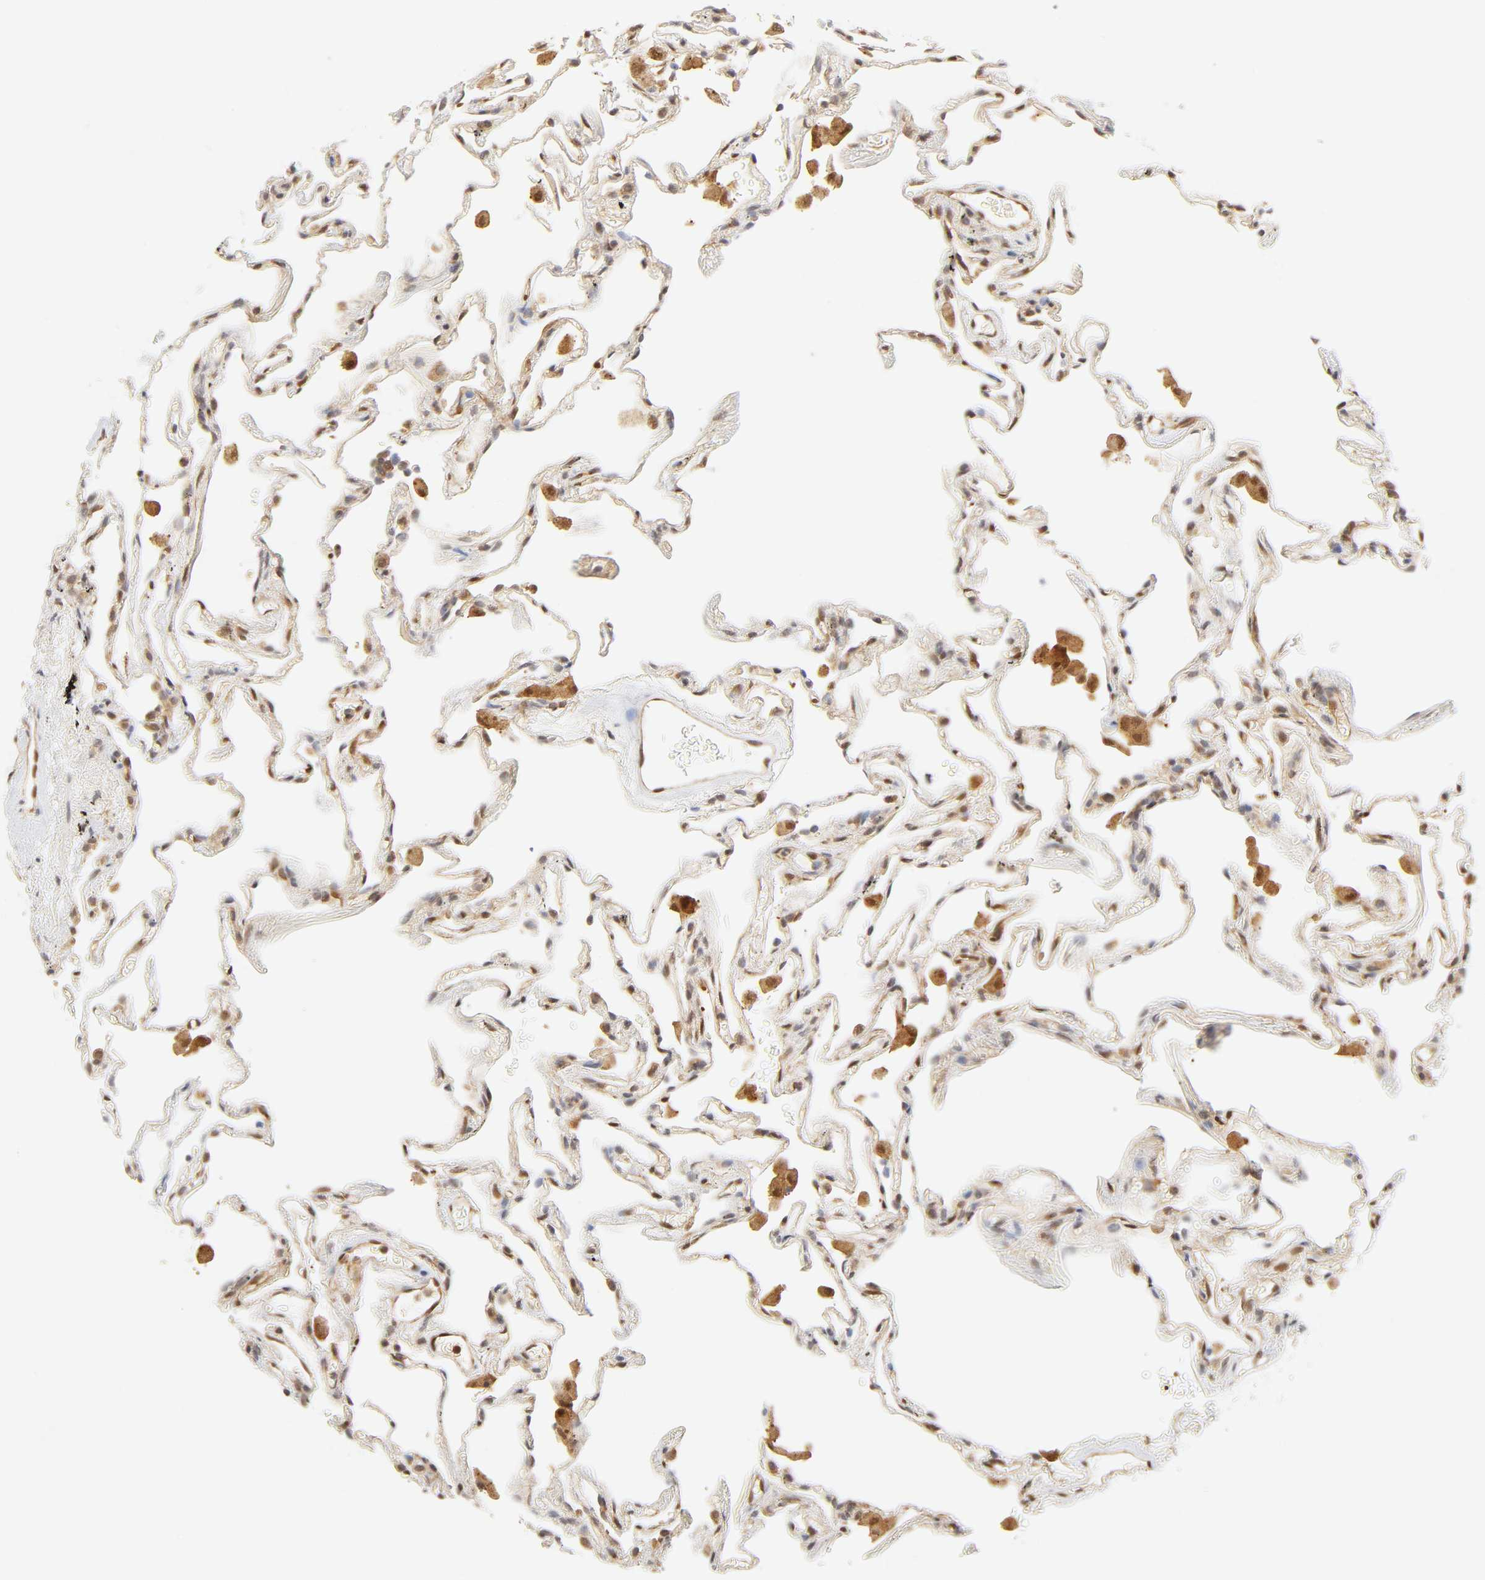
{"staining": {"intensity": "weak", "quantity": "25%-75%", "location": "cytoplasmic/membranous,nuclear"}, "tissue": "lung", "cell_type": "Alveolar cells", "image_type": "normal", "snomed": [{"axis": "morphology", "description": "Normal tissue, NOS"}, {"axis": "morphology", "description": "Inflammation, NOS"}, {"axis": "topography", "description": "Lung"}], "caption": "Alveolar cells reveal low levels of weak cytoplasmic/membranous,nuclear expression in about 25%-75% of cells in normal human lung. (DAB IHC, brown staining for protein, blue staining for nuclei).", "gene": "CDC37", "patient": {"sex": "male", "age": 69}}